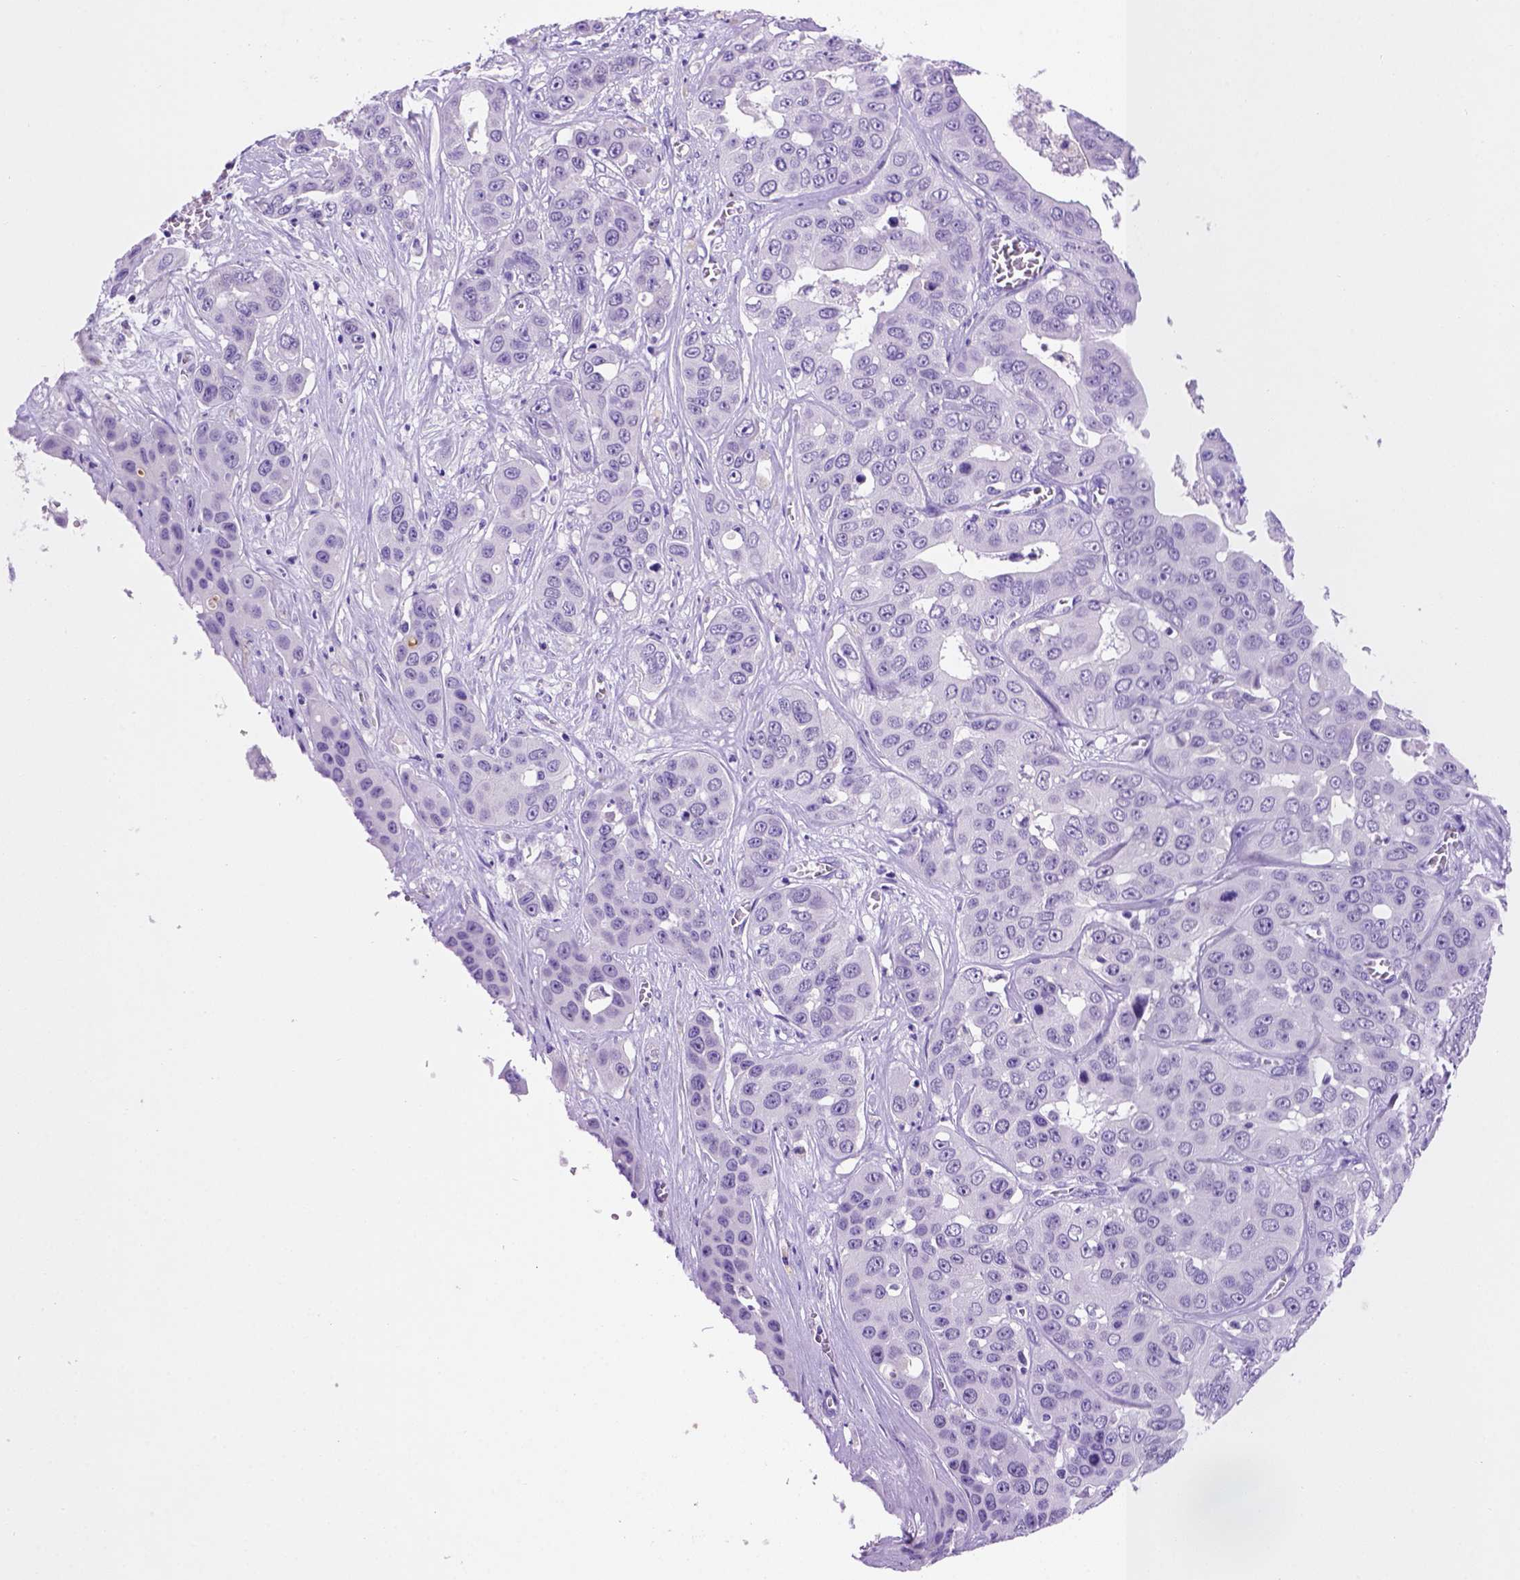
{"staining": {"intensity": "negative", "quantity": "none", "location": "none"}, "tissue": "liver cancer", "cell_type": "Tumor cells", "image_type": "cancer", "snomed": [{"axis": "morphology", "description": "Cholangiocarcinoma"}, {"axis": "topography", "description": "Liver"}], "caption": "Immunohistochemistry (IHC) photomicrograph of human cholangiocarcinoma (liver) stained for a protein (brown), which displays no staining in tumor cells. Brightfield microscopy of immunohistochemistry (IHC) stained with DAB (3,3'-diaminobenzidine) (brown) and hematoxylin (blue), captured at high magnification.", "gene": "FAM81B", "patient": {"sex": "female", "age": 52}}